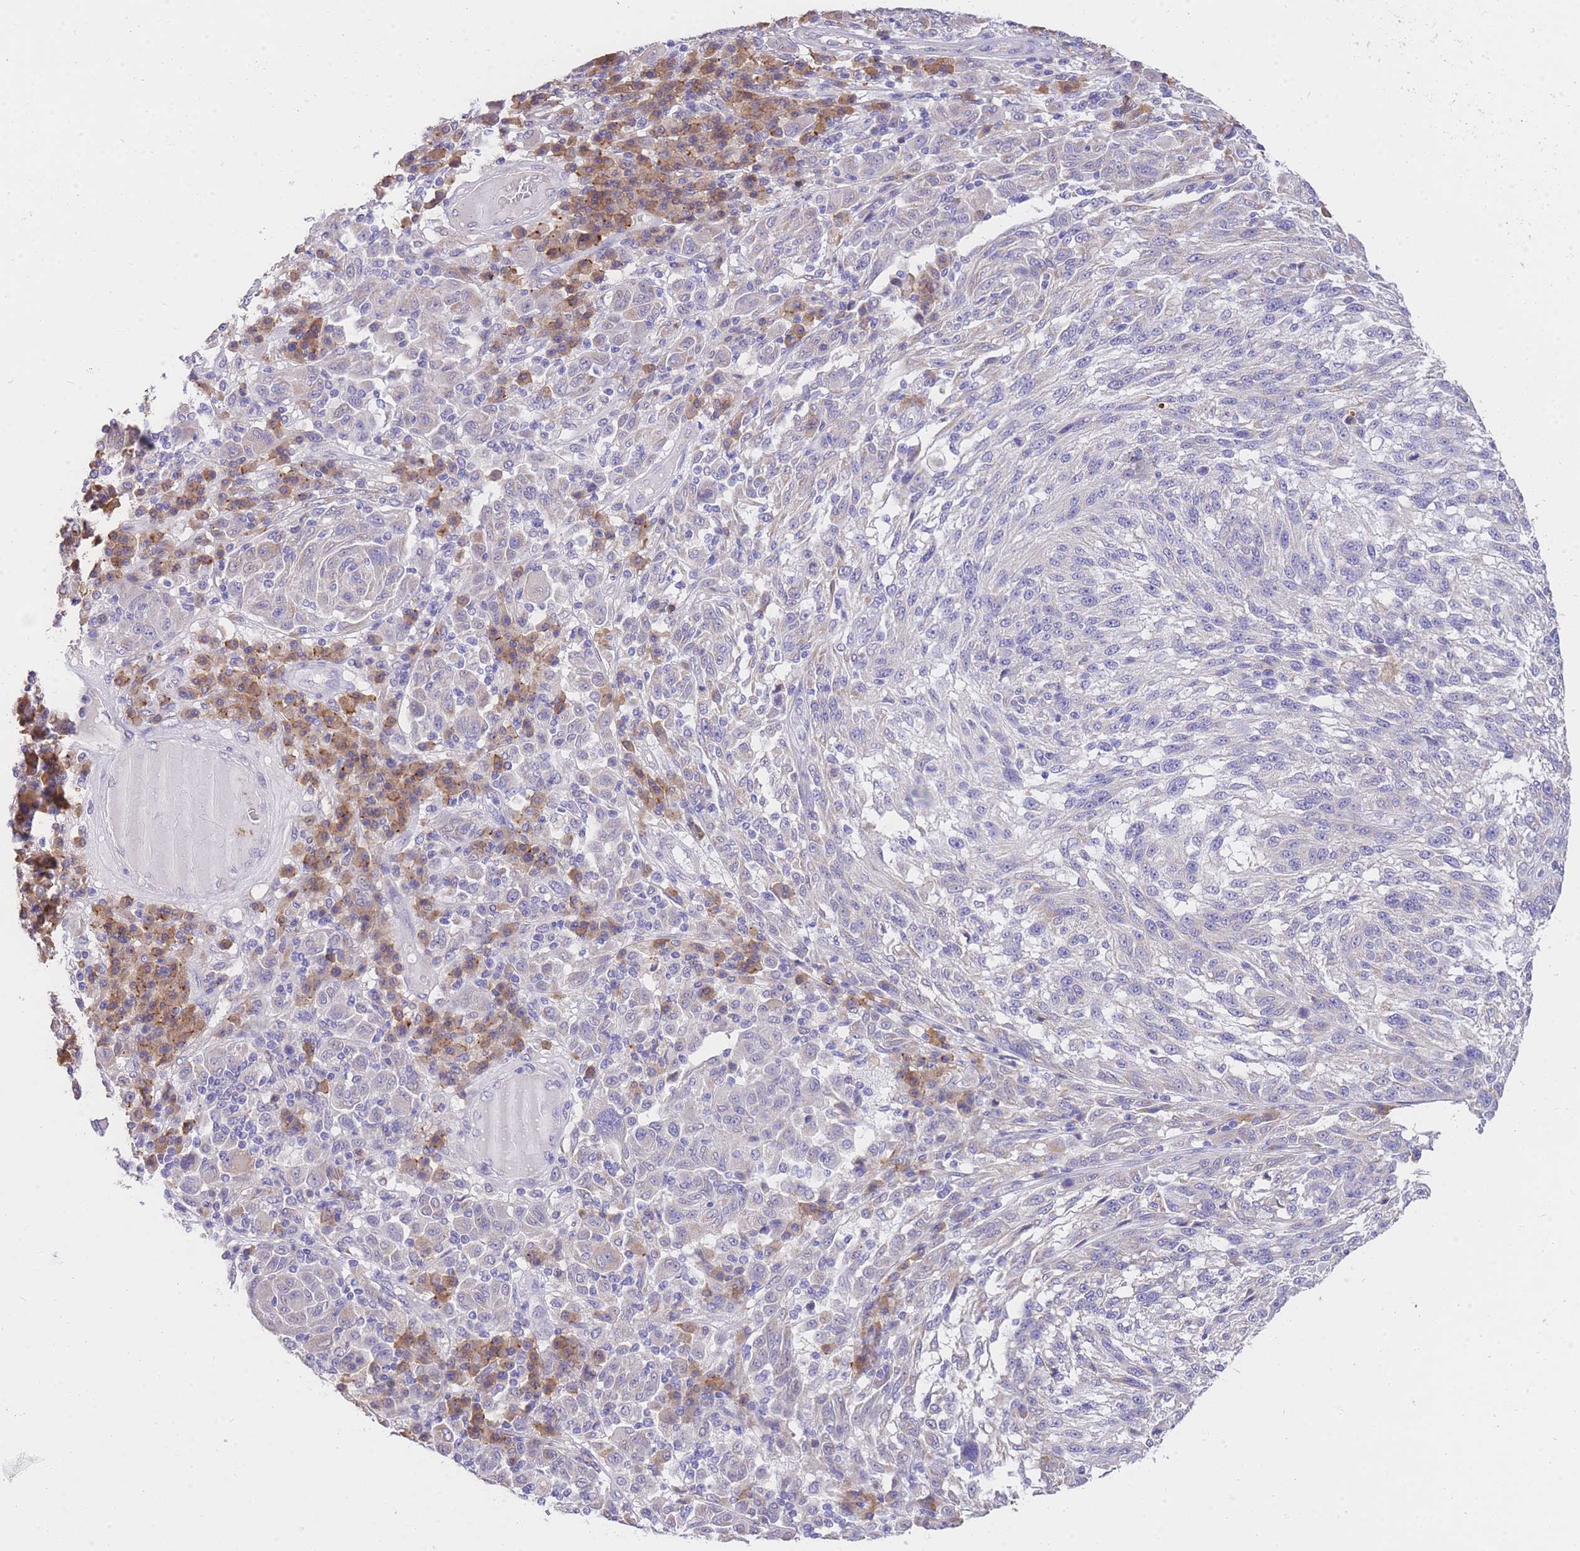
{"staining": {"intensity": "negative", "quantity": "none", "location": "none"}, "tissue": "melanoma", "cell_type": "Tumor cells", "image_type": "cancer", "snomed": [{"axis": "morphology", "description": "Malignant melanoma, NOS"}, {"axis": "topography", "description": "Skin"}], "caption": "Immunohistochemistry (IHC) histopathology image of neoplastic tissue: human melanoma stained with DAB (3,3'-diaminobenzidine) displays no significant protein expression in tumor cells.", "gene": "C2orf88", "patient": {"sex": "male", "age": 53}}